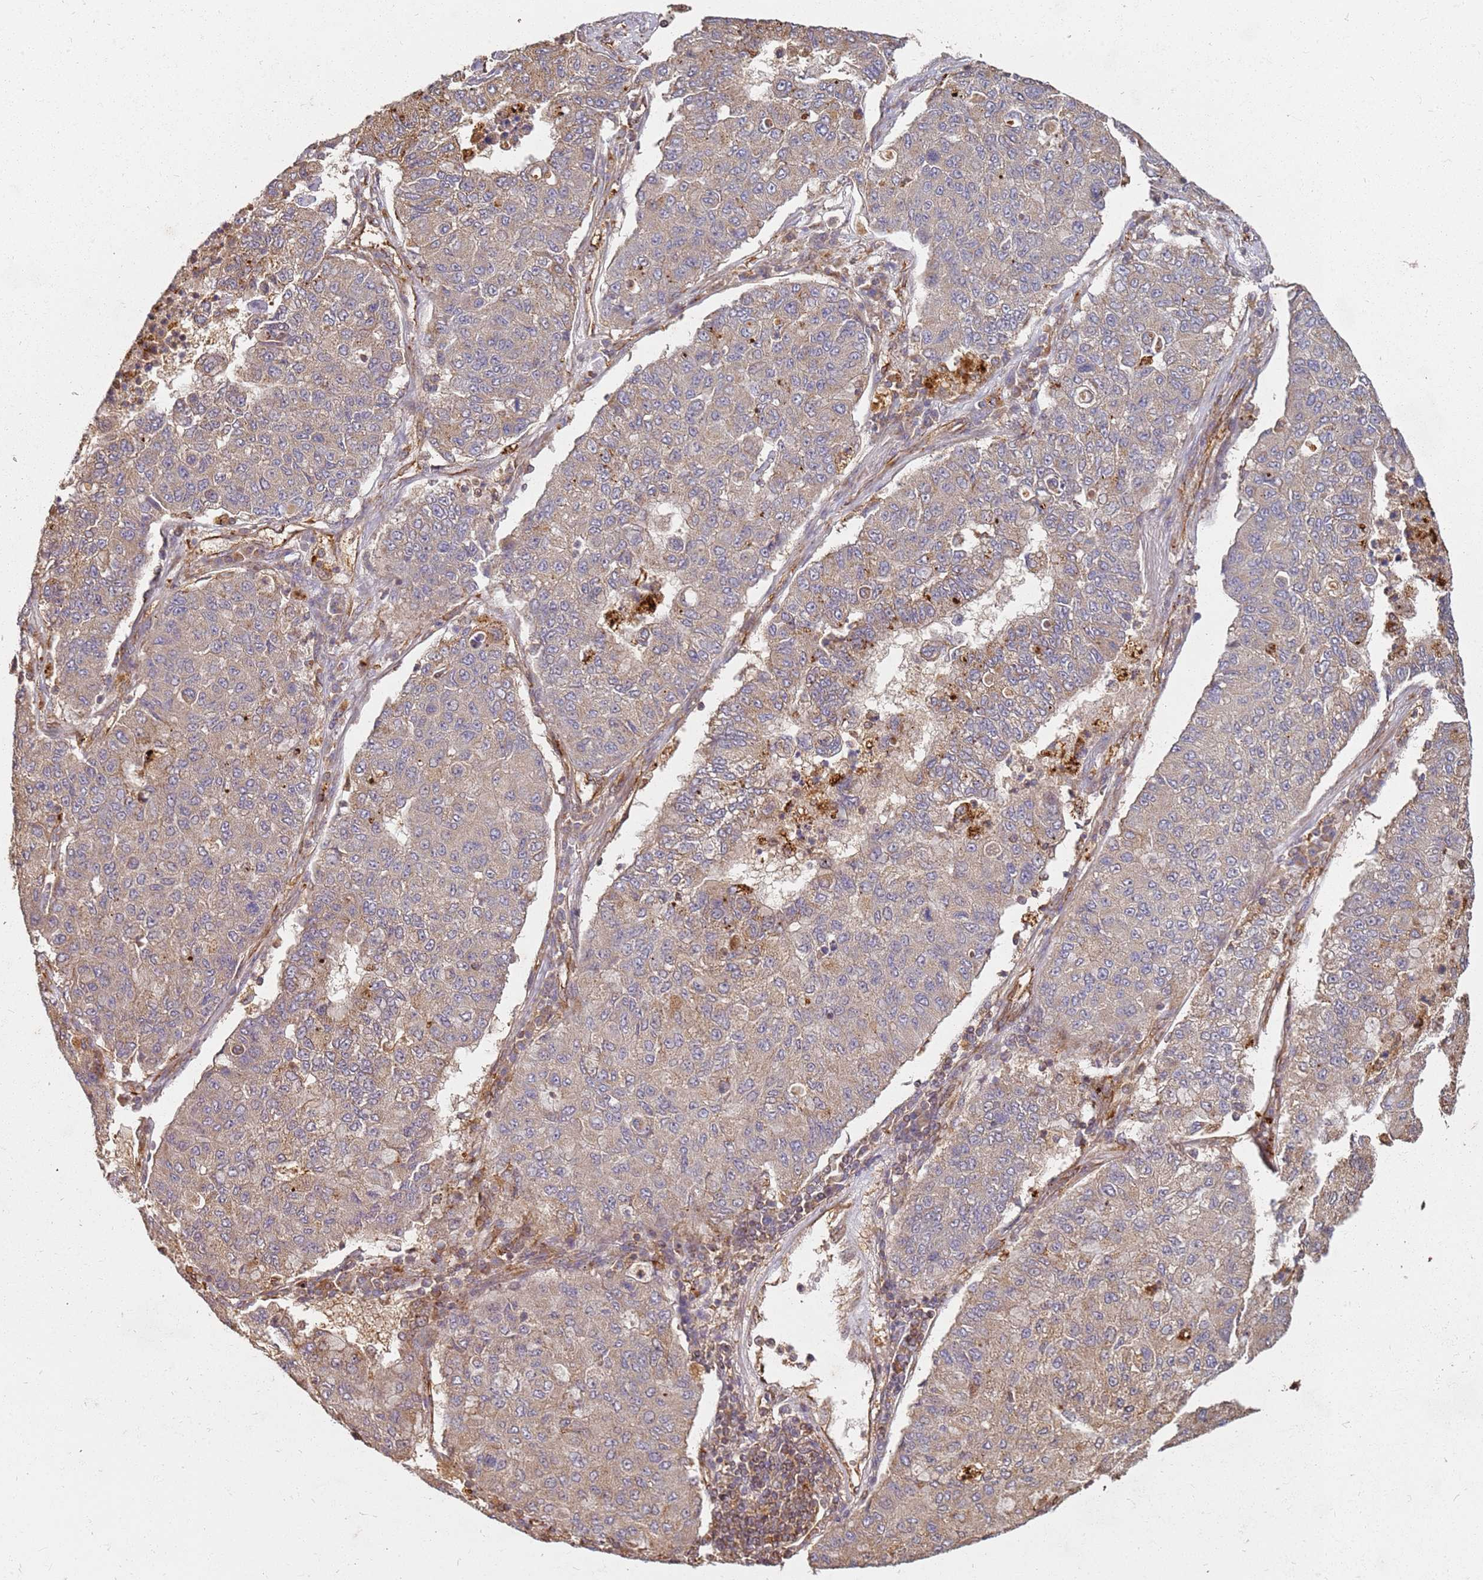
{"staining": {"intensity": "weak", "quantity": ">75%", "location": "cytoplasmic/membranous"}, "tissue": "lung cancer", "cell_type": "Tumor cells", "image_type": "cancer", "snomed": [{"axis": "morphology", "description": "Squamous cell carcinoma, NOS"}, {"axis": "topography", "description": "Lung"}], "caption": "Protein staining by IHC shows weak cytoplasmic/membranous expression in approximately >75% of tumor cells in lung cancer (squamous cell carcinoma). Using DAB (brown) and hematoxylin (blue) stains, captured at high magnification using brightfield microscopy.", "gene": "SCGB2B2", "patient": {"sex": "male", "age": 74}}